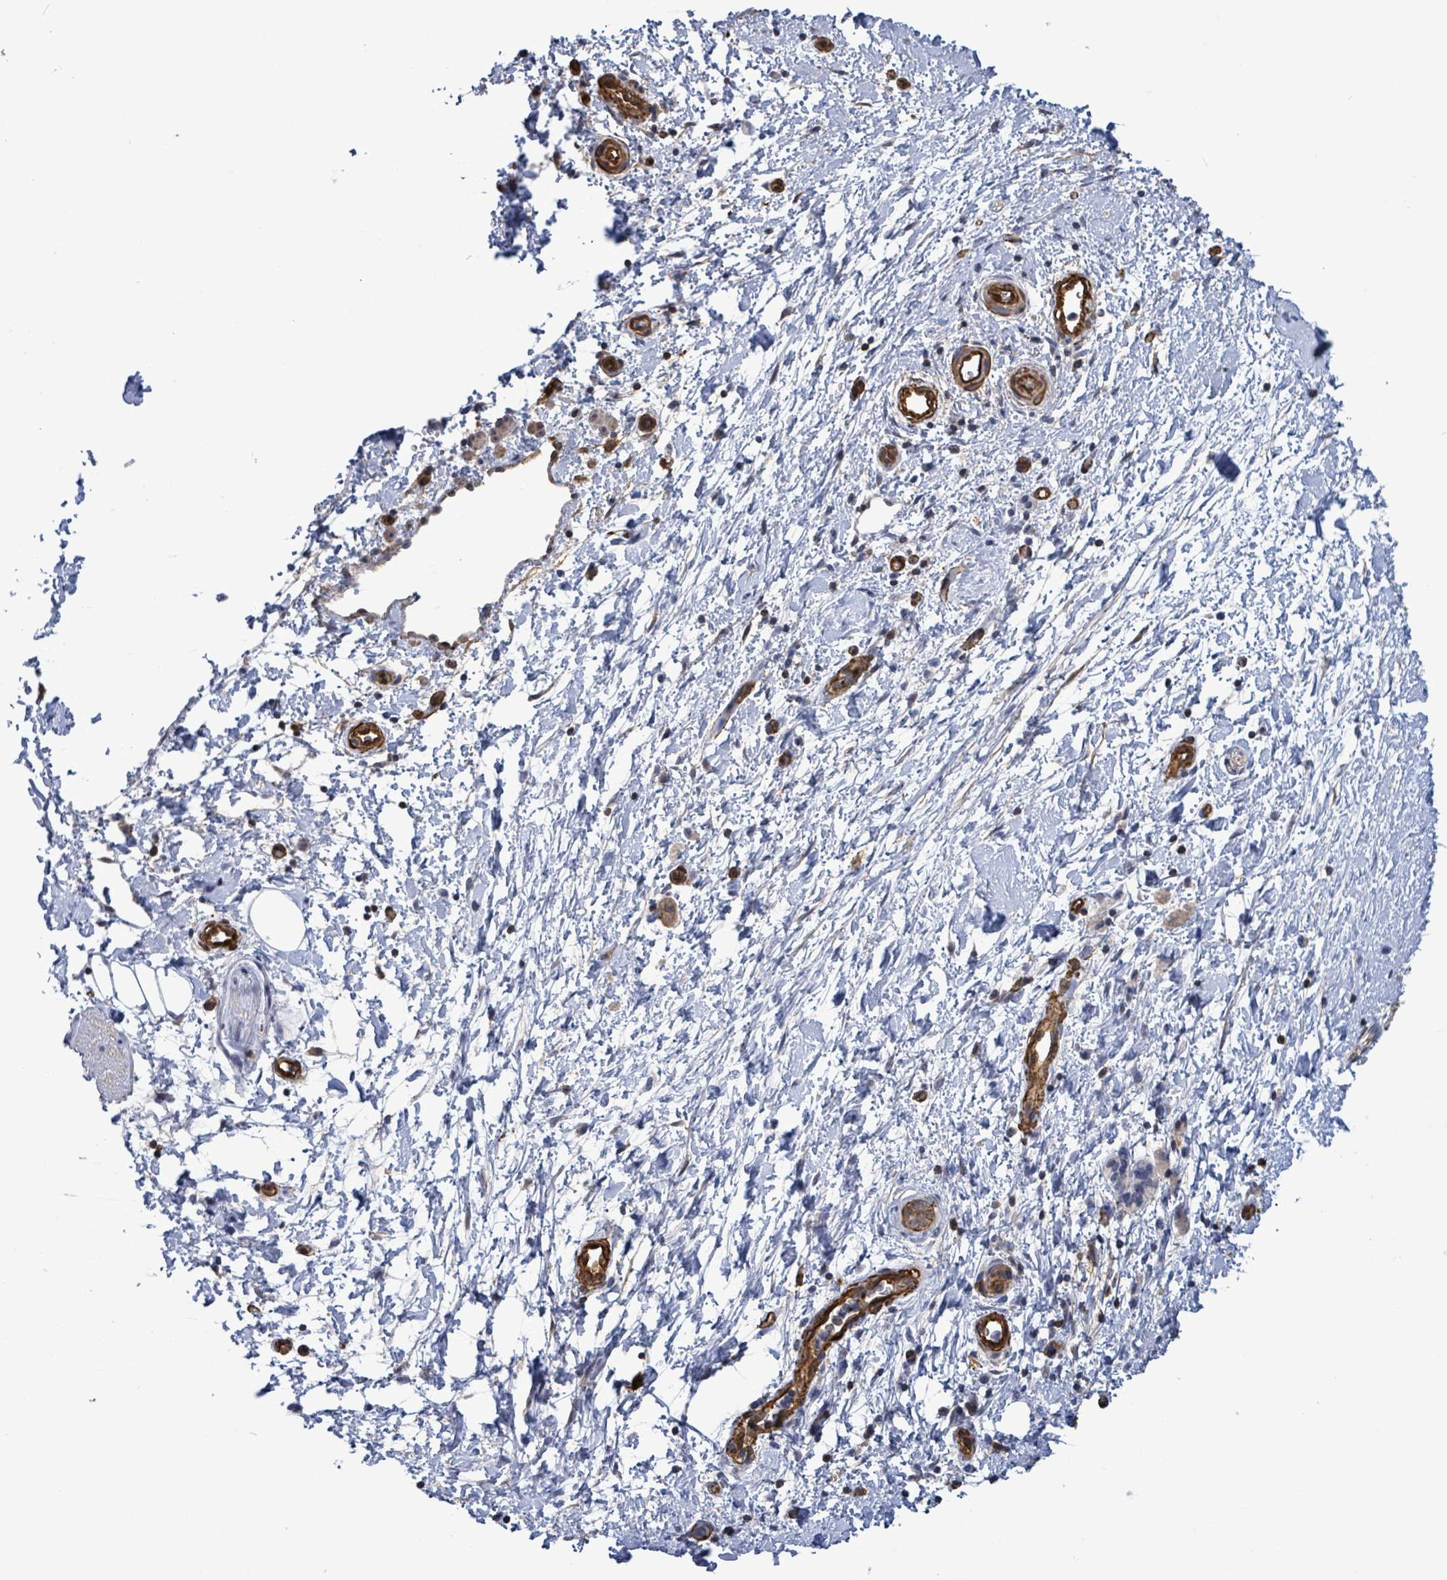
{"staining": {"intensity": "negative", "quantity": "none", "location": "none"}, "tissue": "adipose tissue", "cell_type": "Adipocytes", "image_type": "normal", "snomed": [{"axis": "morphology", "description": "Normal tissue, NOS"}, {"axis": "morphology", "description": "Adenocarcinoma, NOS"}, {"axis": "topography", "description": "Pancreas"}, {"axis": "topography", "description": "Peripheral nerve tissue"}], "caption": "Immunohistochemistry histopathology image of unremarkable adipose tissue stained for a protein (brown), which displays no staining in adipocytes.", "gene": "PRKRIP1", "patient": {"sex": "female", "age": 77}}